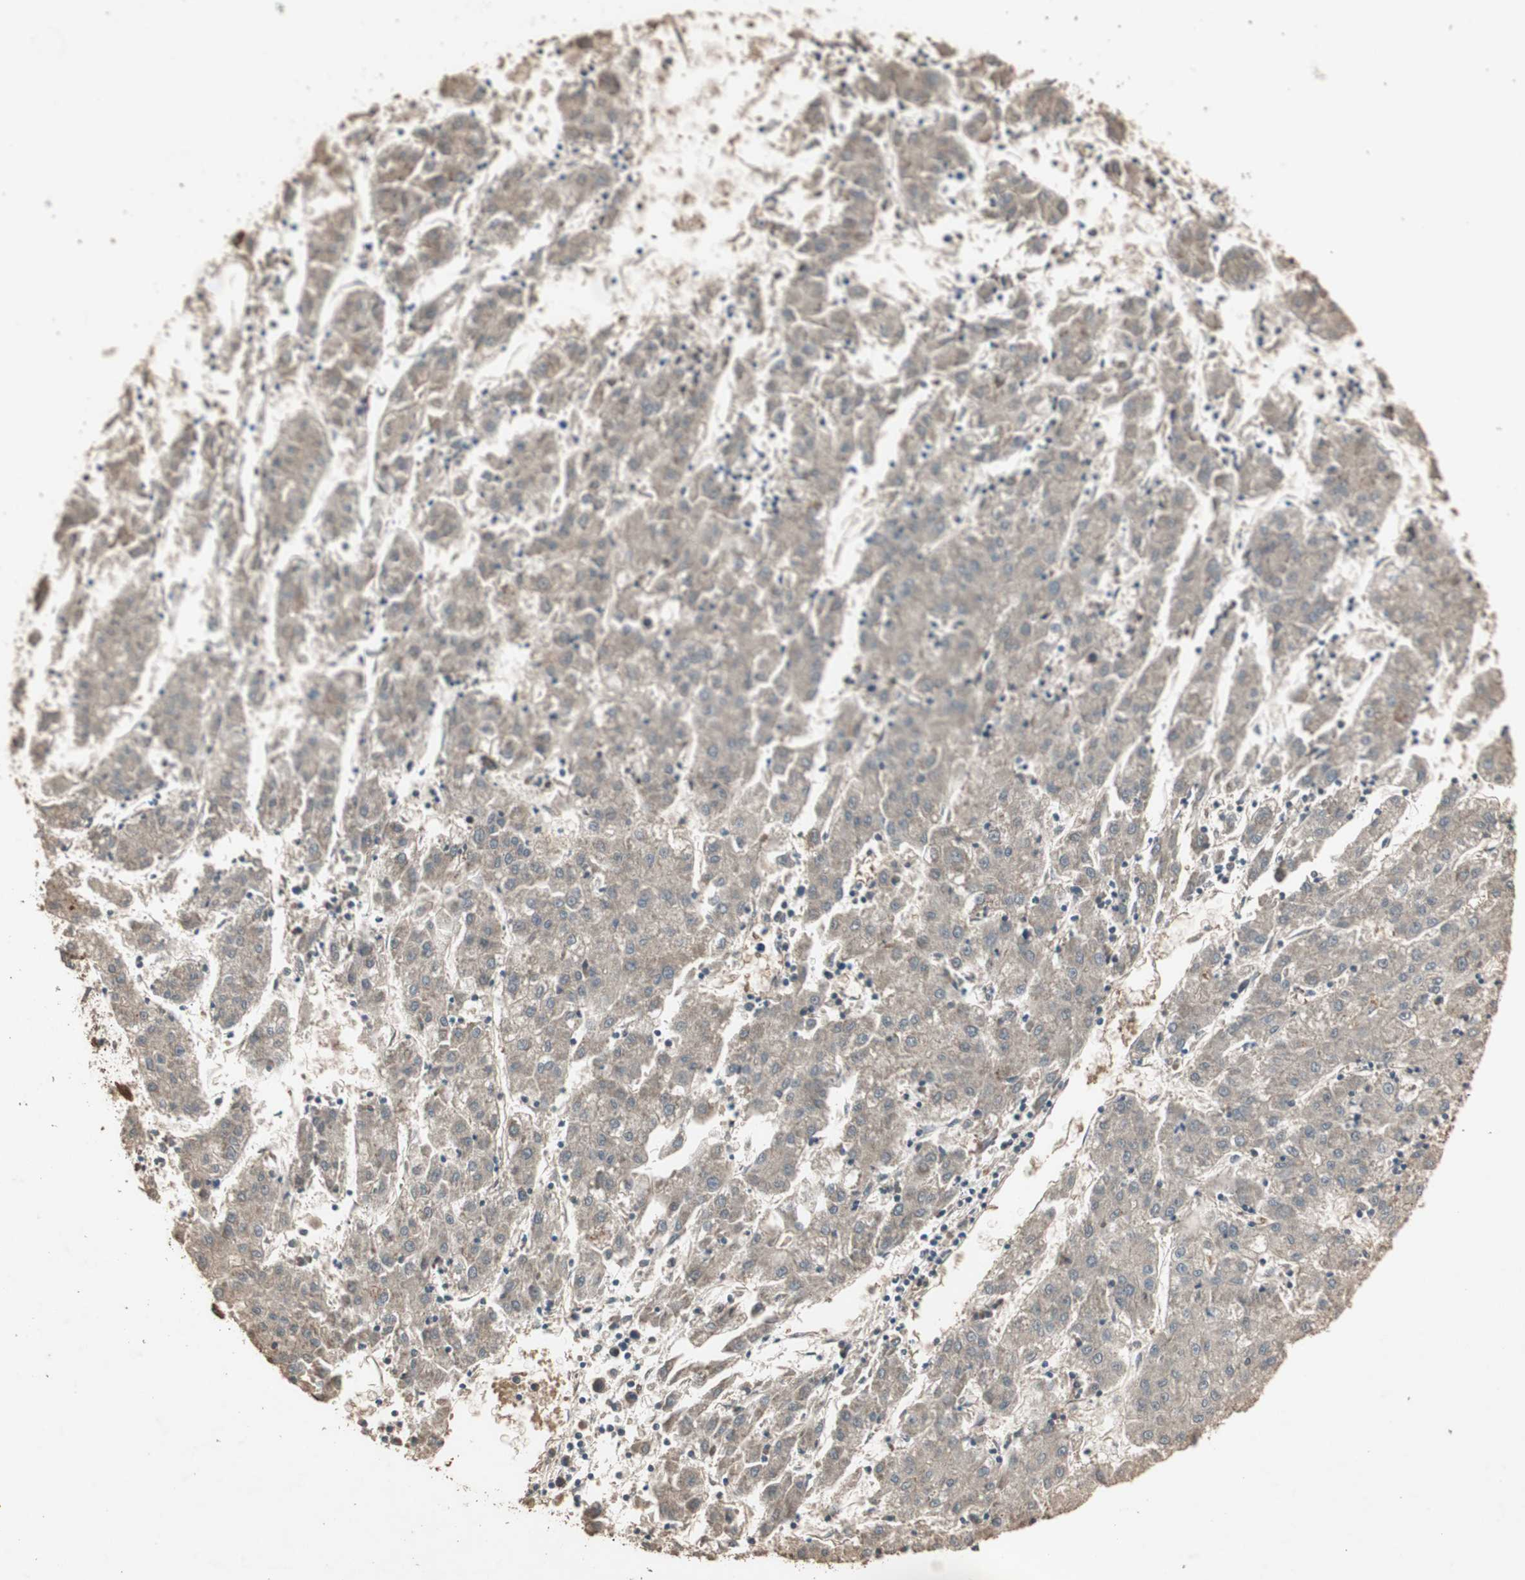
{"staining": {"intensity": "moderate", "quantity": ">75%", "location": "cytoplasmic/membranous"}, "tissue": "liver cancer", "cell_type": "Tumor cells", "image_type": "cancer", "snomed": [{"axis": "morphology", "description": "Carcinoma, Hepatocellular, NOS"}, {"axis": "topography", "description": "Liver"}], "caption": "DAB immunohistochemical staining of human liver cancer (hepatocellular carcinoma) reveals moderate cytoplasmic/membranous protein positivity in about >75% of tumor cells.", "gene": "UBAC1", "patient": {"sex": "male", "age": 72}}